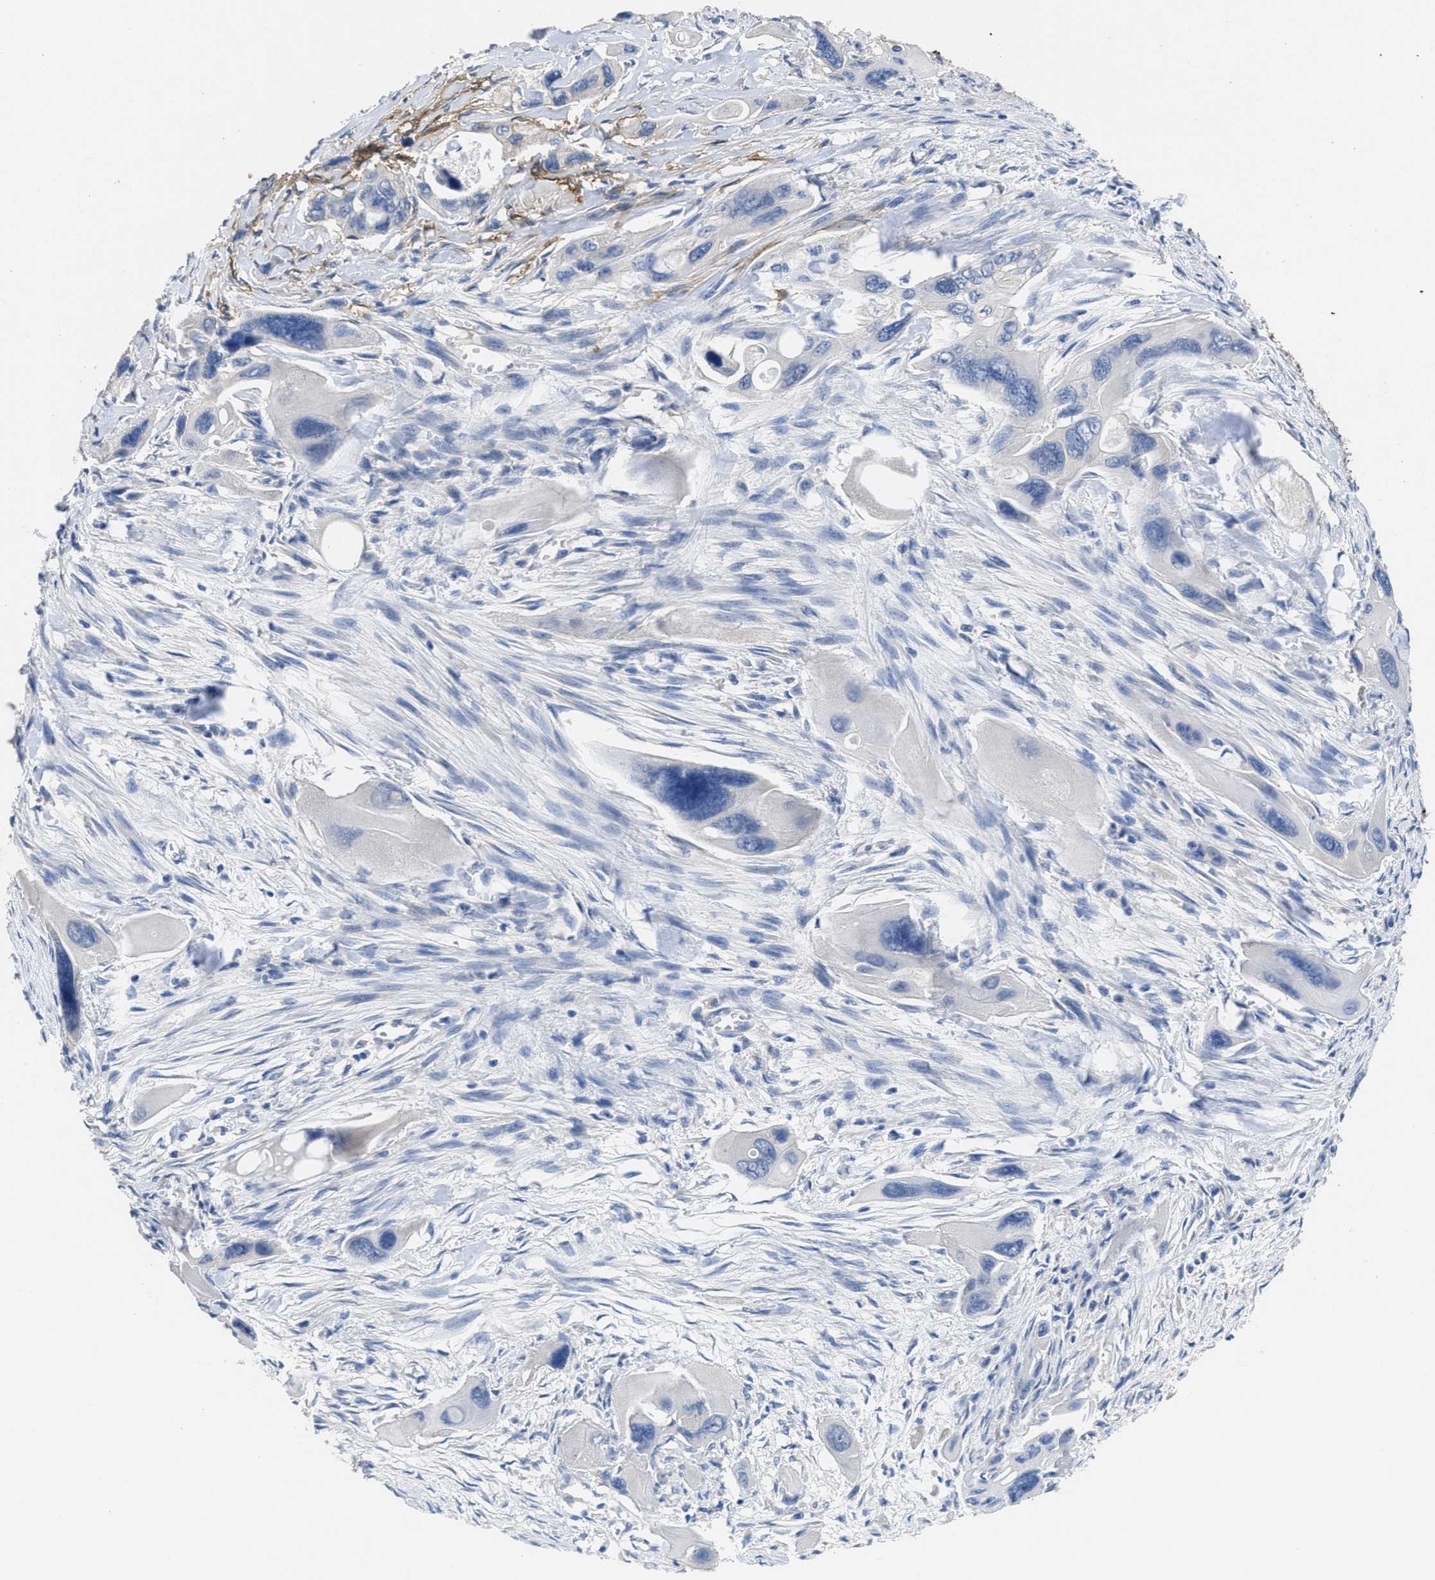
{"staining": {"intensity": "negative", "quantity": "none", "location": "none"}, "tissue": "pancreatic cancer", "cell_type": "Tumor cells", "image_type": "cancer", "snomed": [{"axis": "morphology", "description": "Adenocarcinoma, NOS"}, {"axis": "topography", "description": "Pancreas"}], "caption": "This image is of adenocarcinoma (pancreatic) stained with immunohistochemistry to label a protein in brown with the nuclei are counter-stained blue. There is no positivity in tumor cells.", "gene": "CA9", "patient": {"sex": "male", "age": 73}}